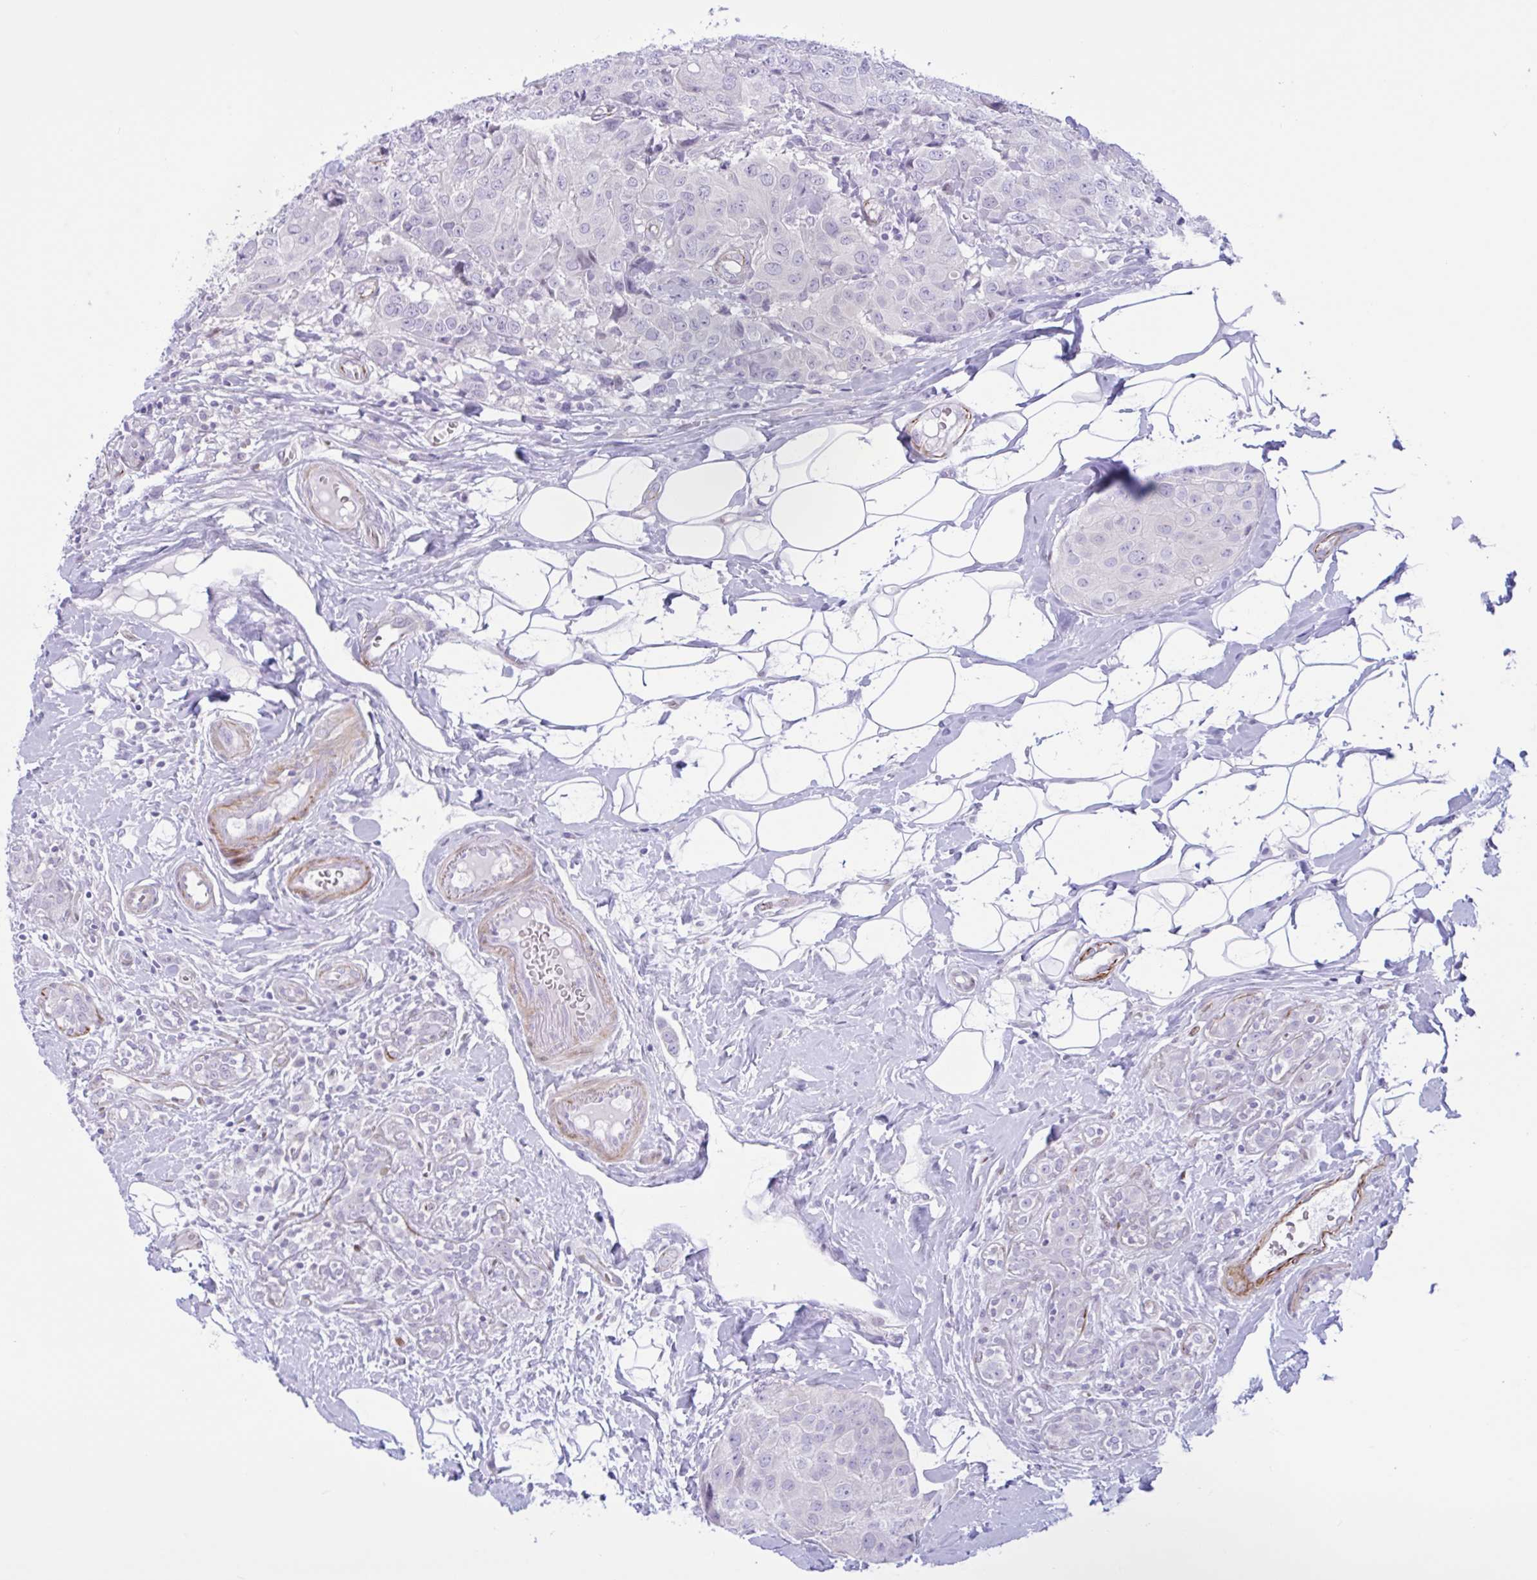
{"staining": {"intensity": "negative", "quantity": "none", "location": "none"}, "tissue": "breast cancer", "cell_type": "Tumor cells", "image_type": "cancer", "snomed": [{"axis": "morphology", "description": "Duct carcinoma"}, {"axis": "topography", "description": "Breast"}], "caption": "A histopathology image of breast infiltrating ductal carcinoma stained for a protein exhibits no brown staining in tumor cells.", "gene": "AHCYL2", "patient": {"sex": "female", "age": 43}}